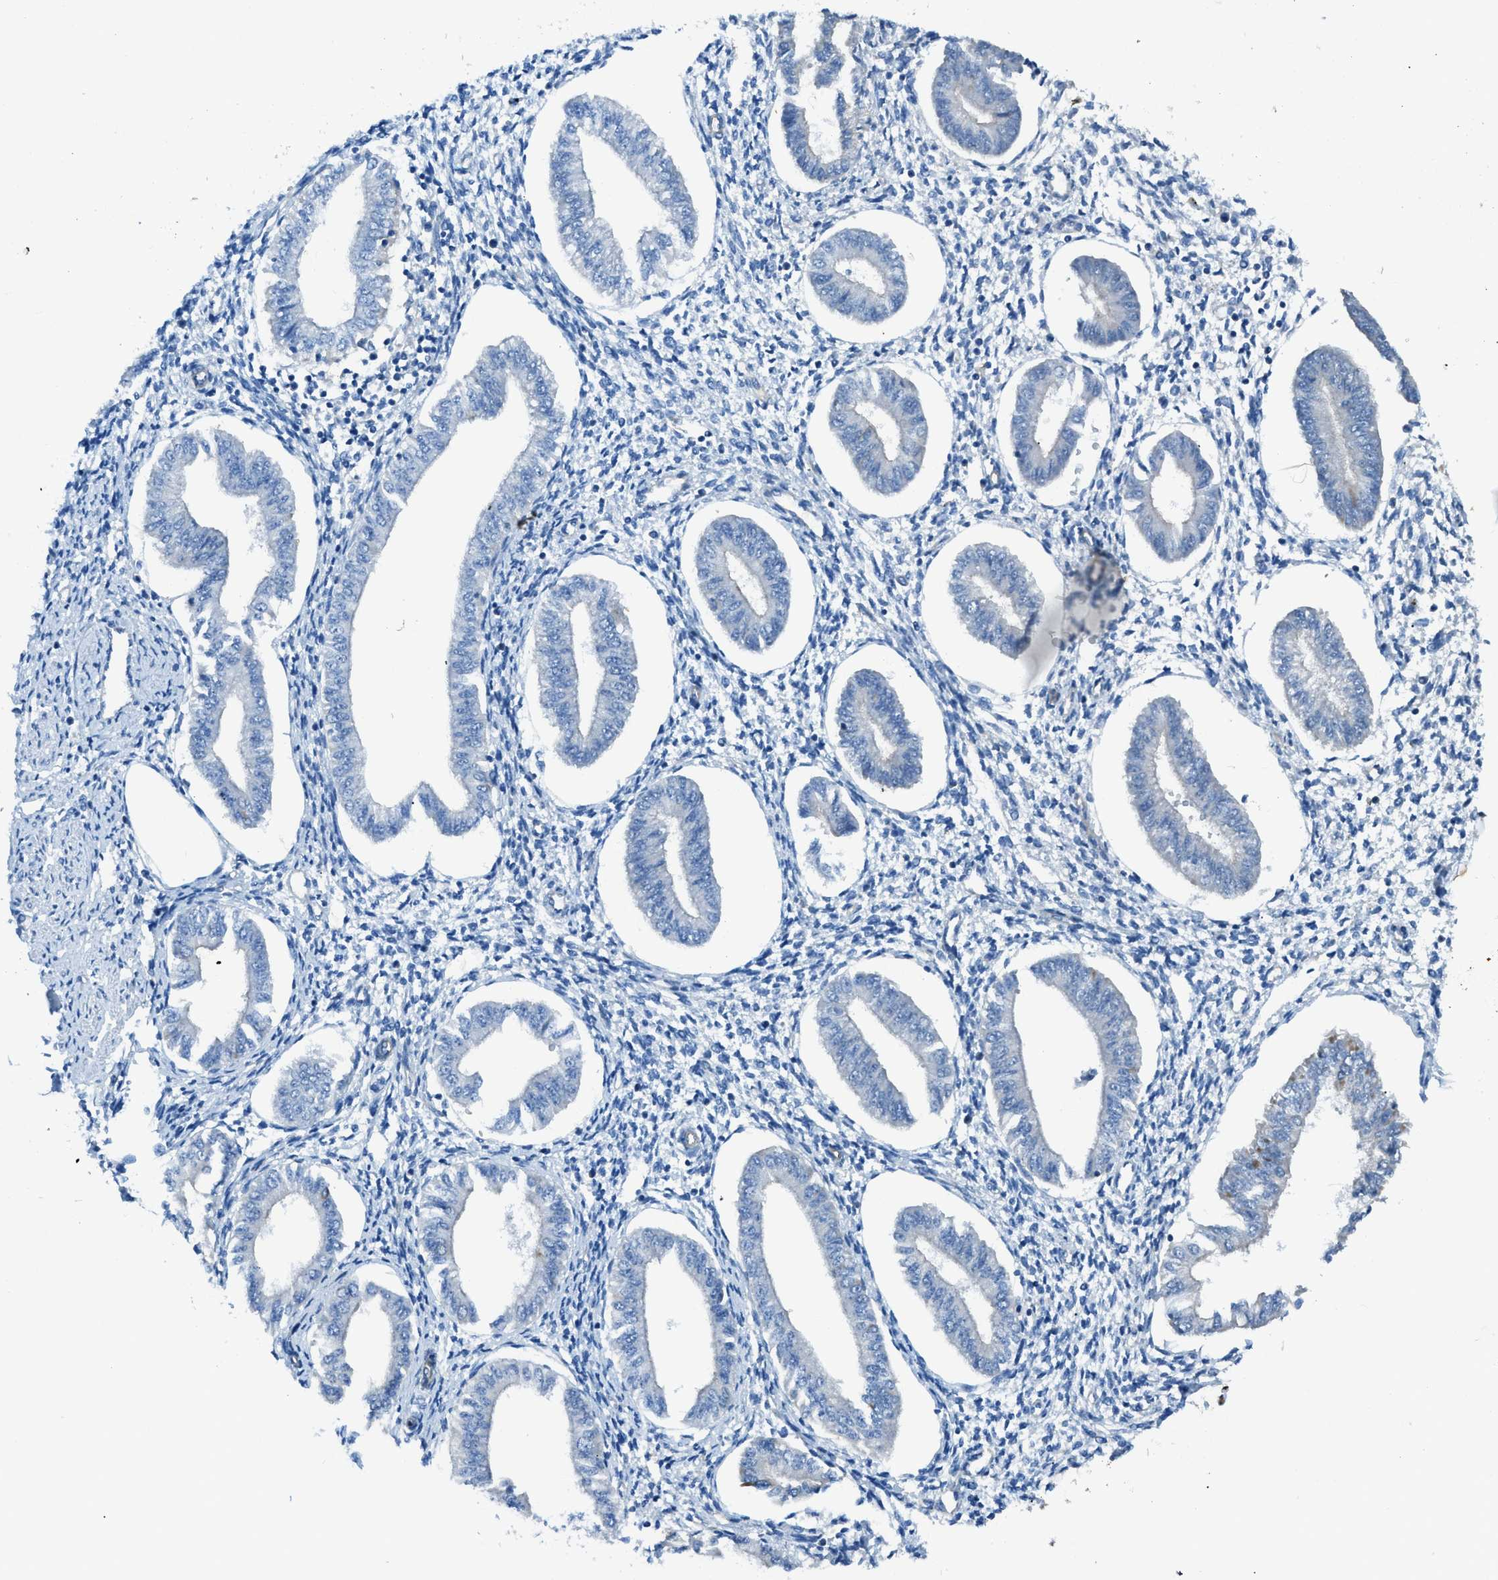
{"staining": {"intensity": "negative", "quantity": "none", "location": "none"}, "tissue": "endometrium", "cell_type": "Cells in endometrial stroma", "image_type": "normal", "snomed": [{"axis": "morphology", "description": "Normal tissue, NOS"}, {"axis": "topography", "description": "Endometrium"}], "caption": "This is an immunohistochemistry (IHC) micrograph of benign endometrium. There is no positivity in cells in endometrial stroma.", "gene": "CABP7", "patient": {"sex": "female", "age": 50}}